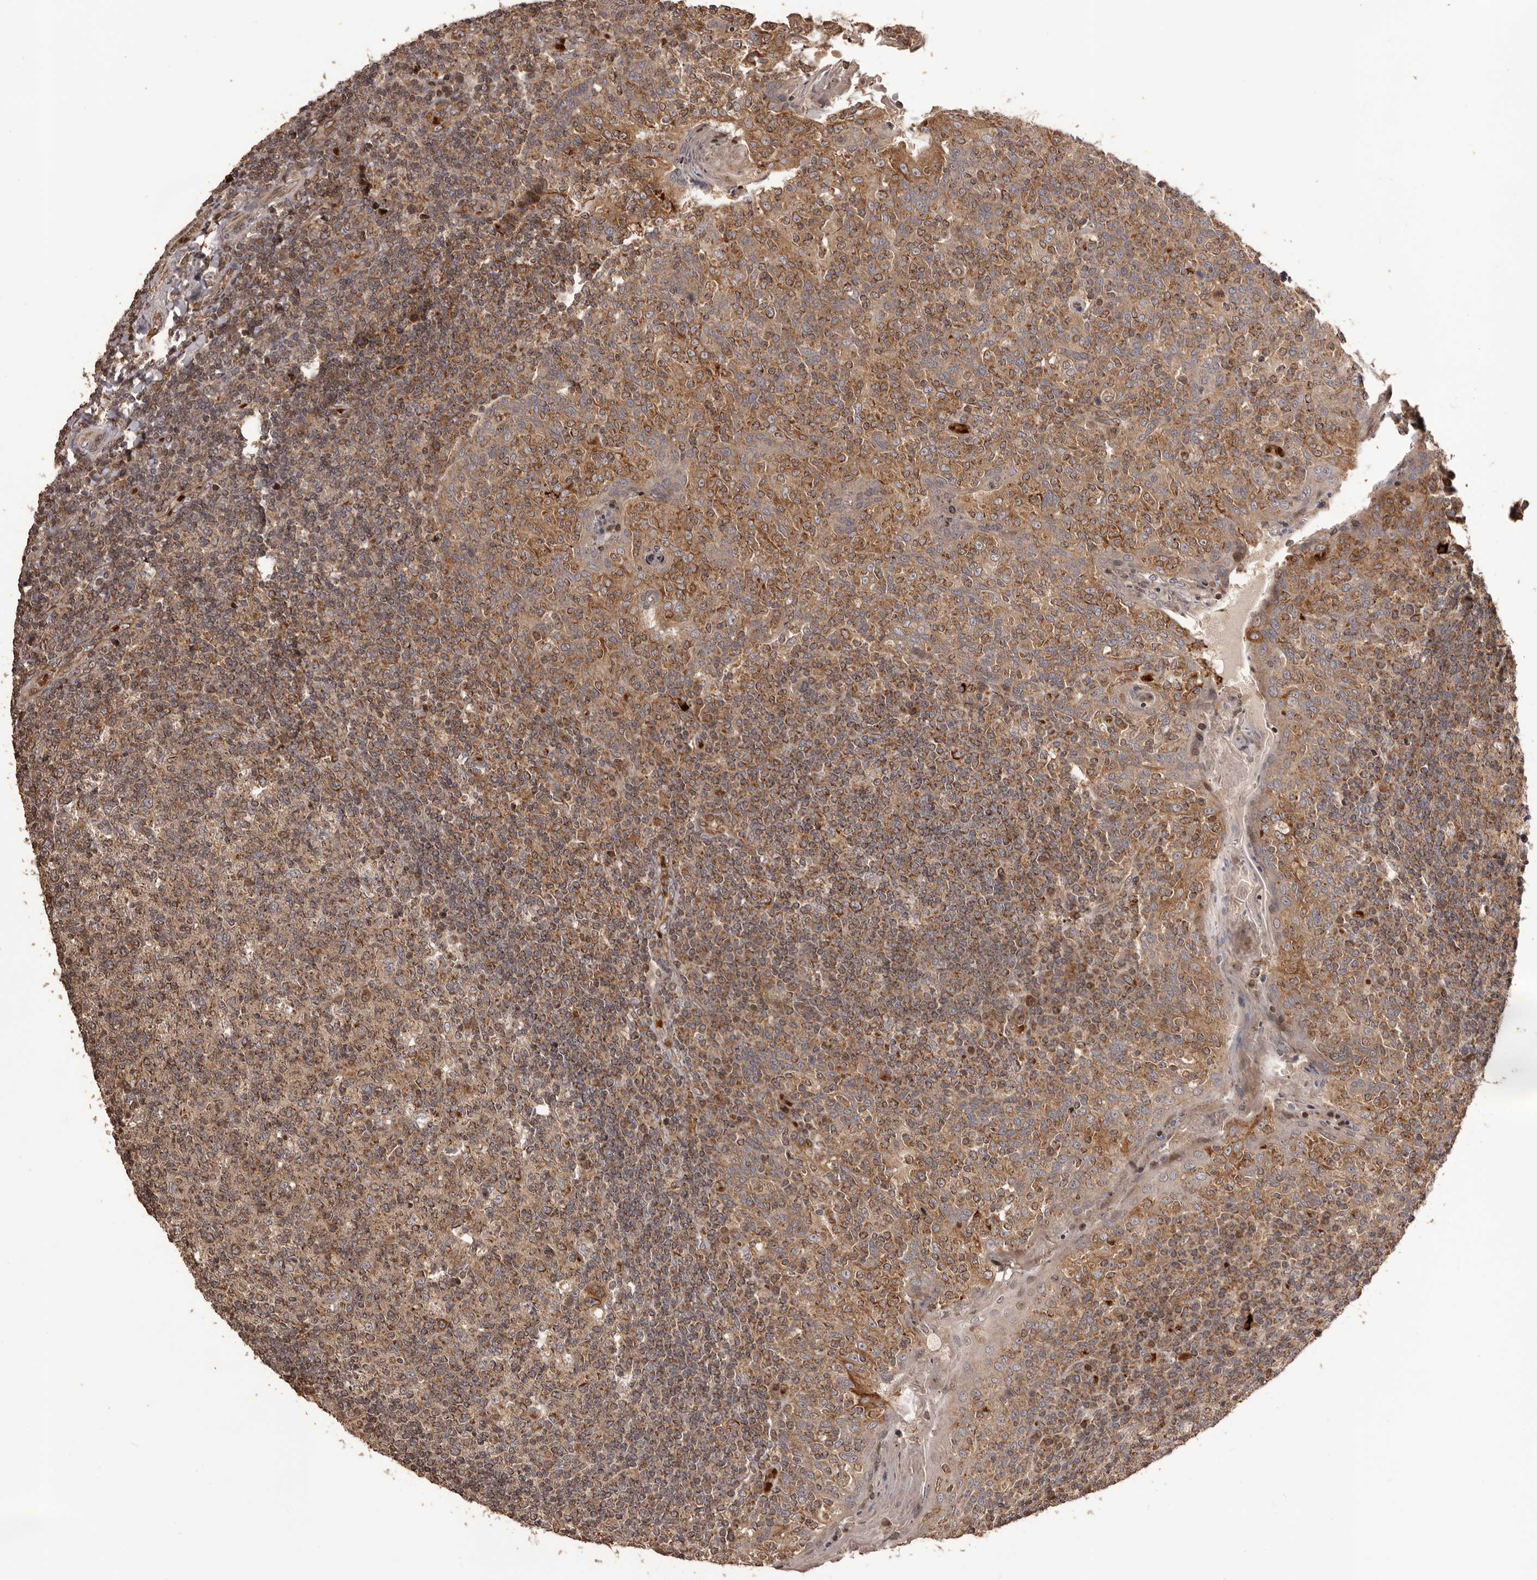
{"staining": {"intensity": "moderate", "quantity": ">75%", "location": "cytoplasmic/membranous"}, "tissue": "tonsil", "cell_type": "Germinal center cells", "image_type": "normal", "snomed": [{"axis": "morphology", "description": "Normal tissue, NOS"}, {"axis": "topography", "description": "Tonsil"}], "caption": "Protein staining reveals moderate cytoplasmic/membranous expression in about >75% of germinal center cells in unremarkable tonsil. The staining was performed using DAB (3,3'-diaminobenzidine) to visualize the protein expression in brown, while the nuclei were stained in blue with hematoxylin (Magnification: 20x).", "gene": "QRSL1", "patient": {"sex": "female", "age": 19}}